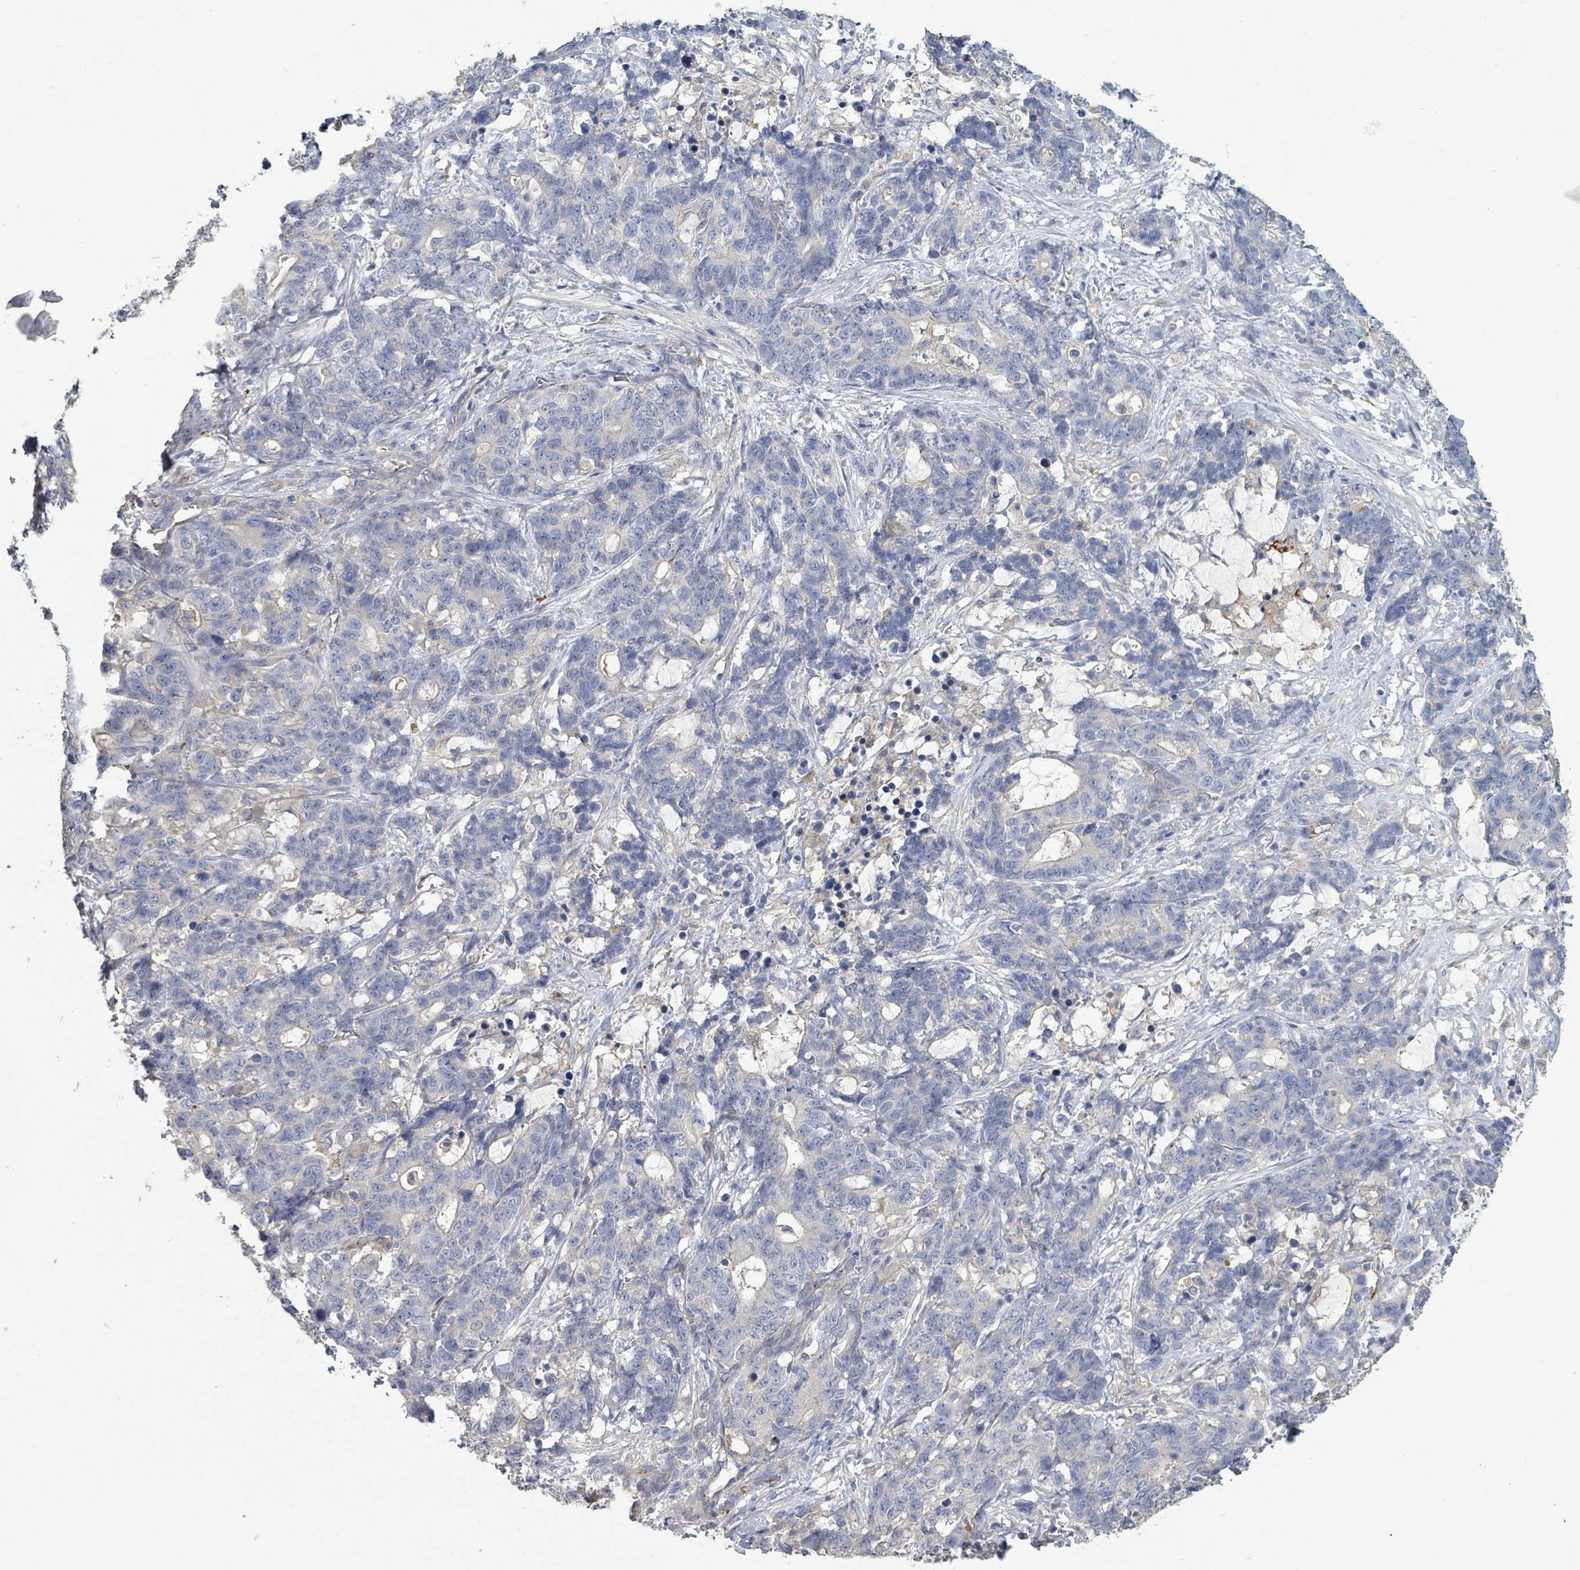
{"staining": {"intensity": "negative", "quantity": "none", "location": "none"}, "tissue": "stomach cancer", "cell_type": "Tumor cells", "image_type": "cancer", "snomed": [{"axis": "morphology", "description": "Normal tissue, NOS"}, {"axis": "morphology", "description": "Adenocarcinoma, NOS"}, {"axis": "topography", "description": "Stomach"}], "caption": "Stomach cancer (adenocarcinoma) was stained to show a protein in brown. There is no significant expression in tumor cells.", "gene": "PLAUR", "patient": {"sex": "female", "age": 64}}